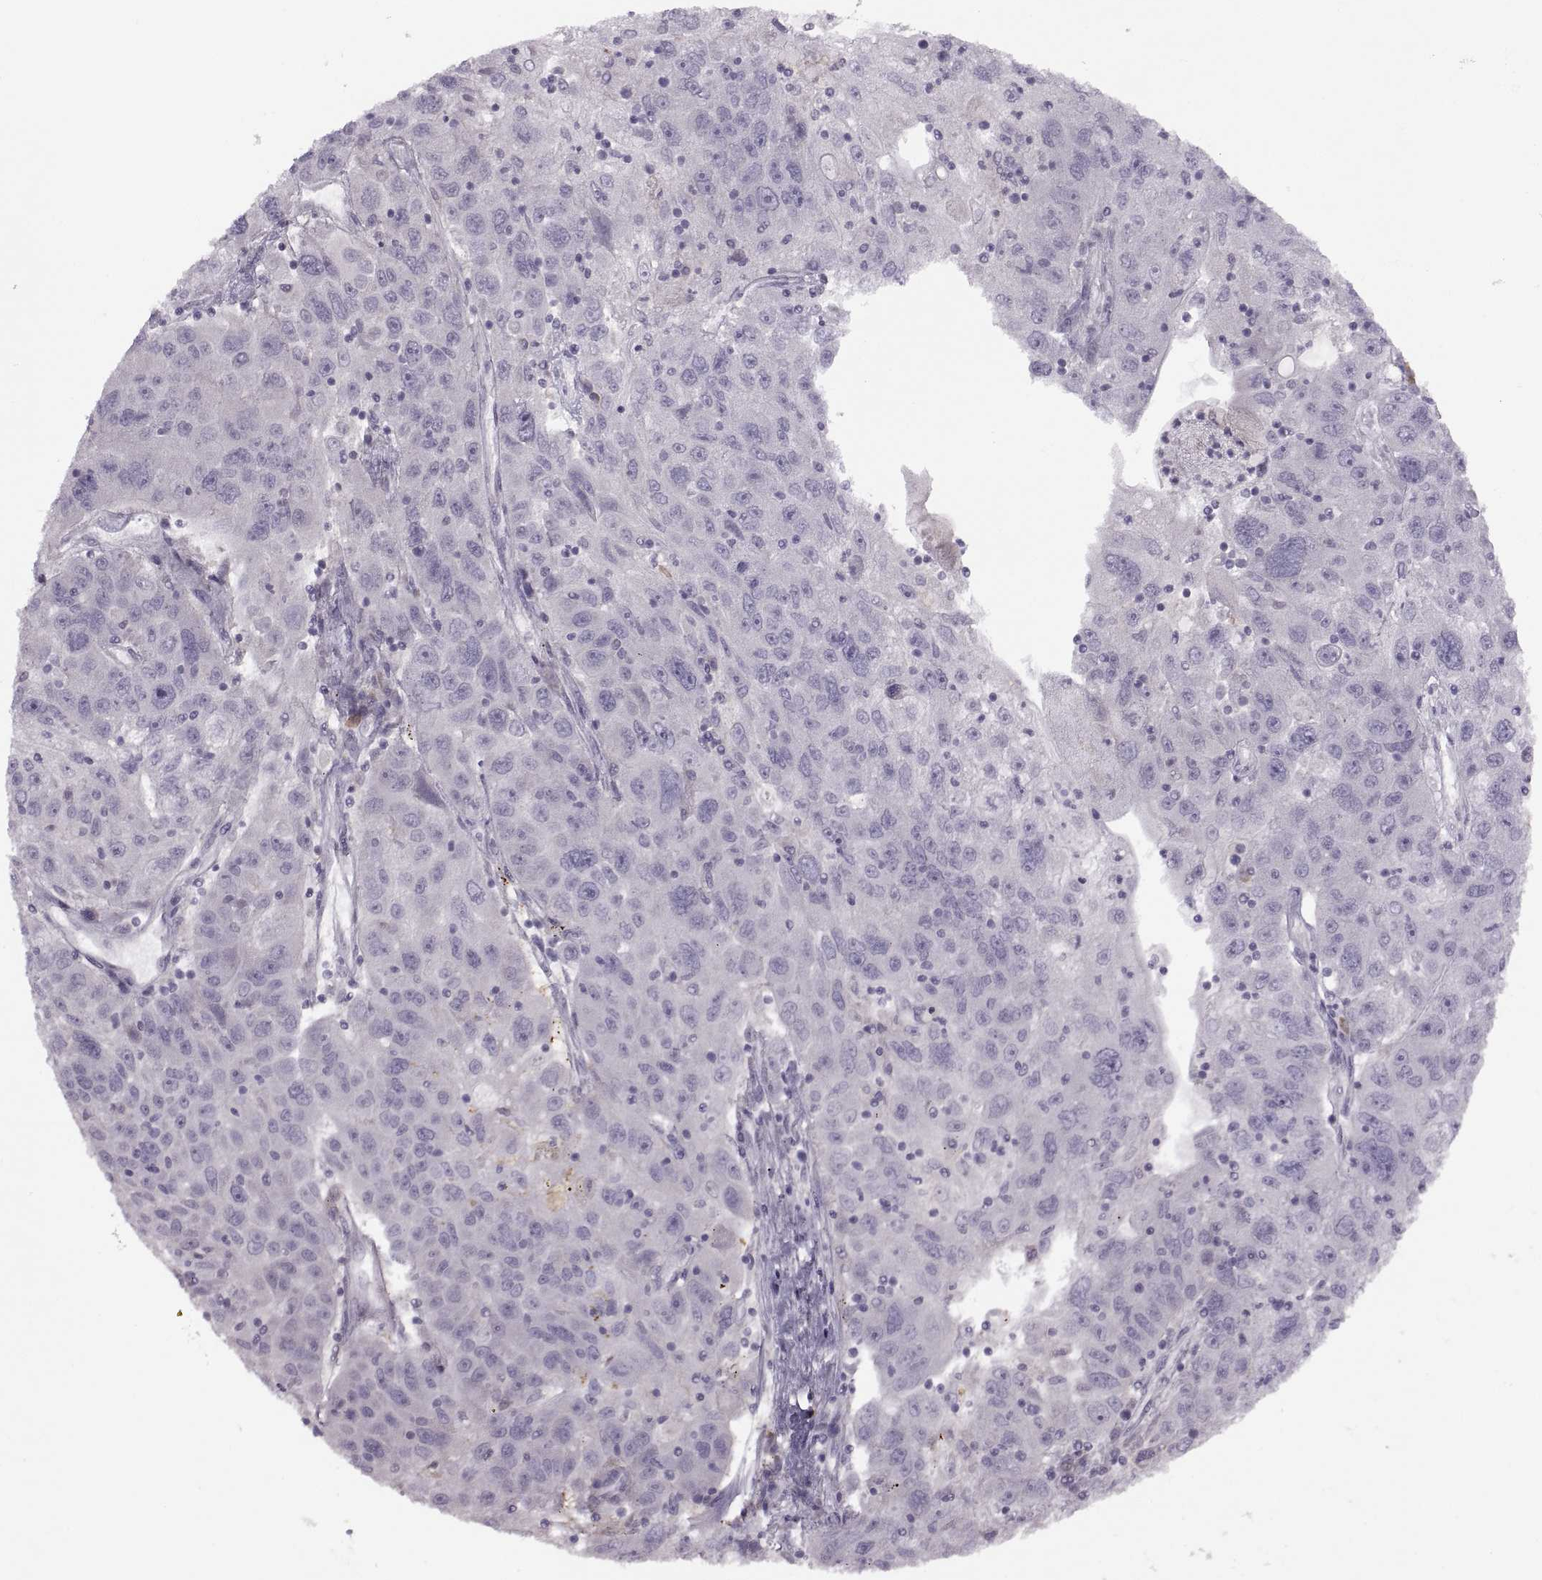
{"staining": {"intensity": "negative", "quantity": "none", "location": "none"}, "tissue": "stomach cancer", "cell_type": "Tumor cells", "image_type": "cancer", "snomed": [{"axis": "morphology", "description": "Adenocarcinoma, NOS"}, {"axis": "topography", "description": "Stomach"}], "caption": "The immunohistochemistry (IHC) image has no significant positivity in tumor cells of stomach cancer (adenocarcinoma) tissue.", "gene": "H2AP", "patient": {"sex": "male", "age": 56}}